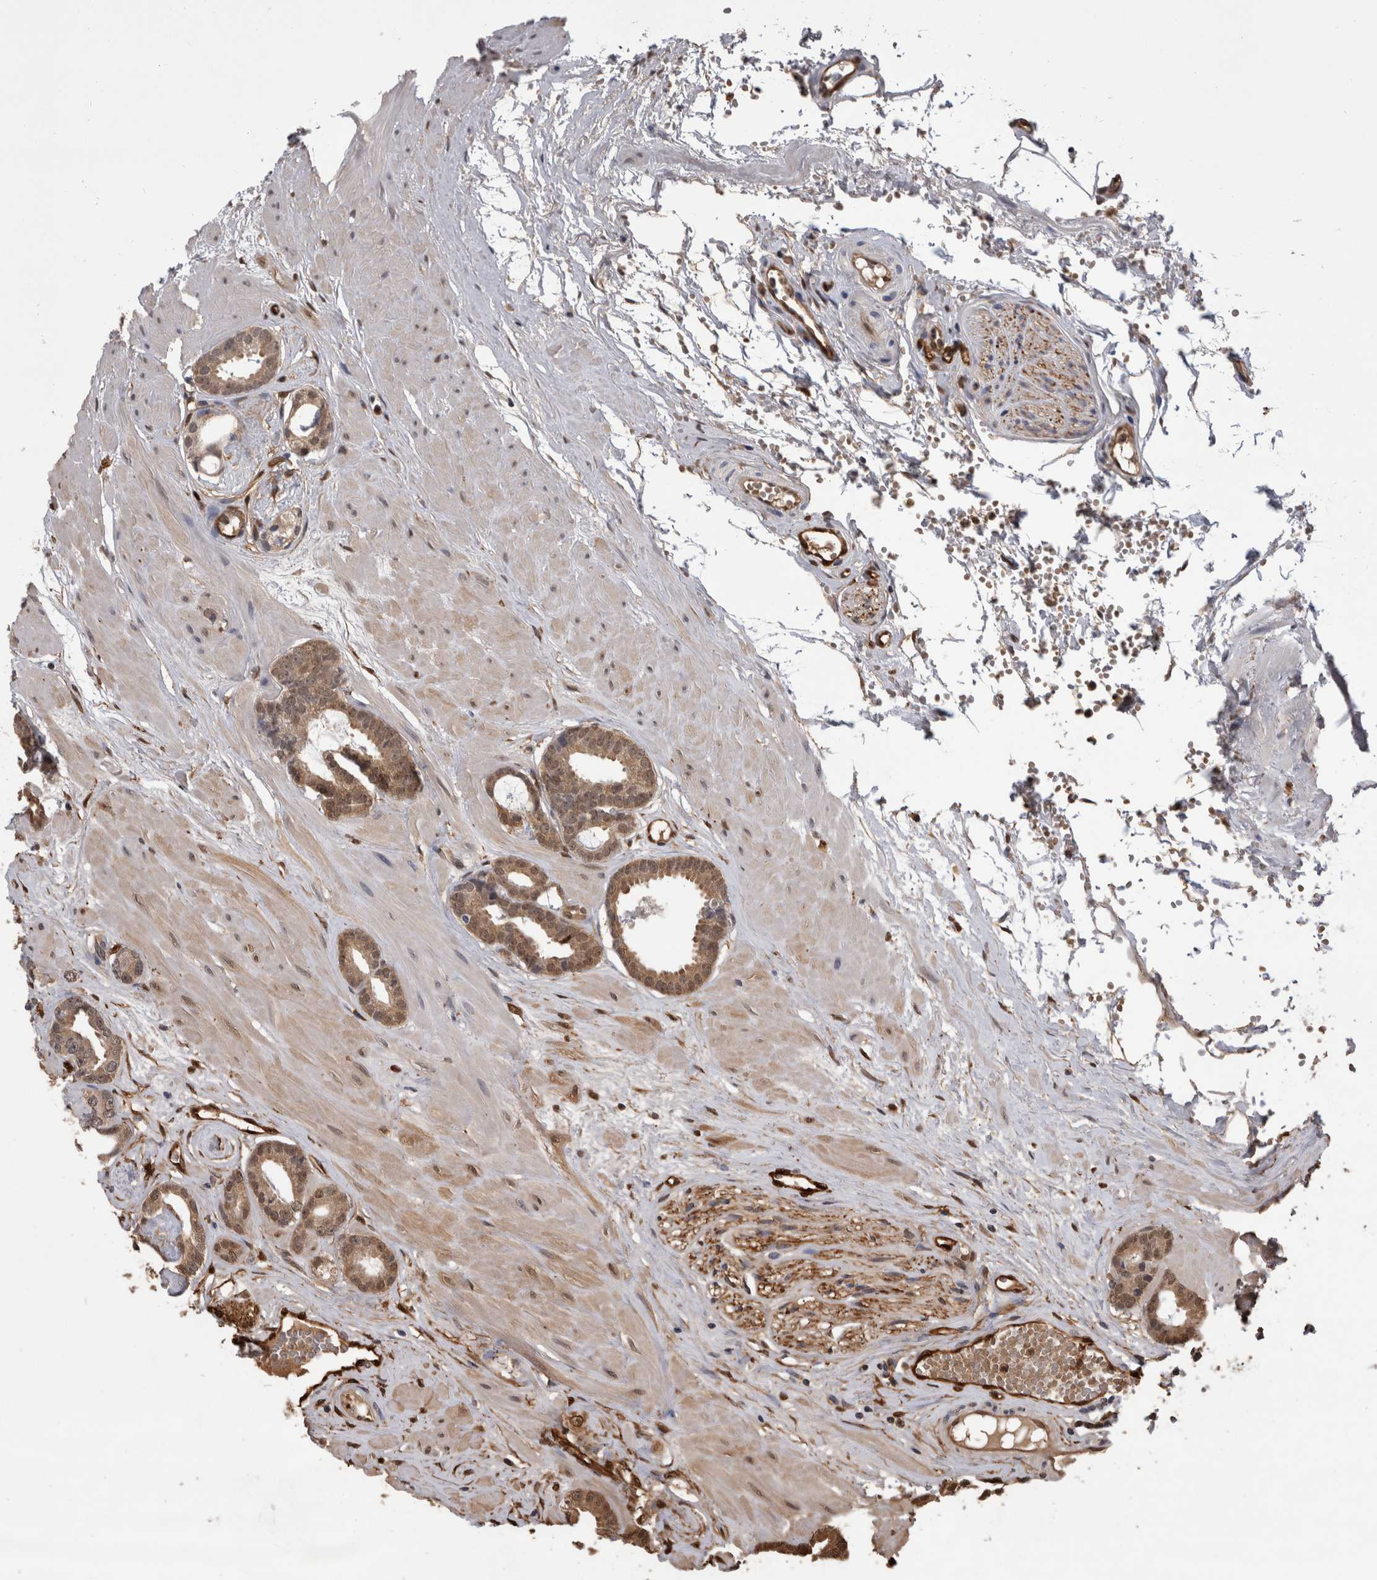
{"staining": {"intensity": "weak", "quantity": ">75%", "location": "cytoplasmic/membranous,nuclear"}, "tissue": "prostate cancer", "cell_type": "Tumor cells", "image_type": "cancer", "snomed": [{"axis": "morphology", "description": "Adenocarcinoma, Low grade"}, {"axis": "topography", "description": "Prostate"}], "caption": "Immunohistochemical staining of human prostate cancer displays low levels of weak cytoplasmic/membranous and nuclear staining in approximately >75% of tumor cells.", "gene": "LXN", "patient": {"sex": "male", "age": 53}}